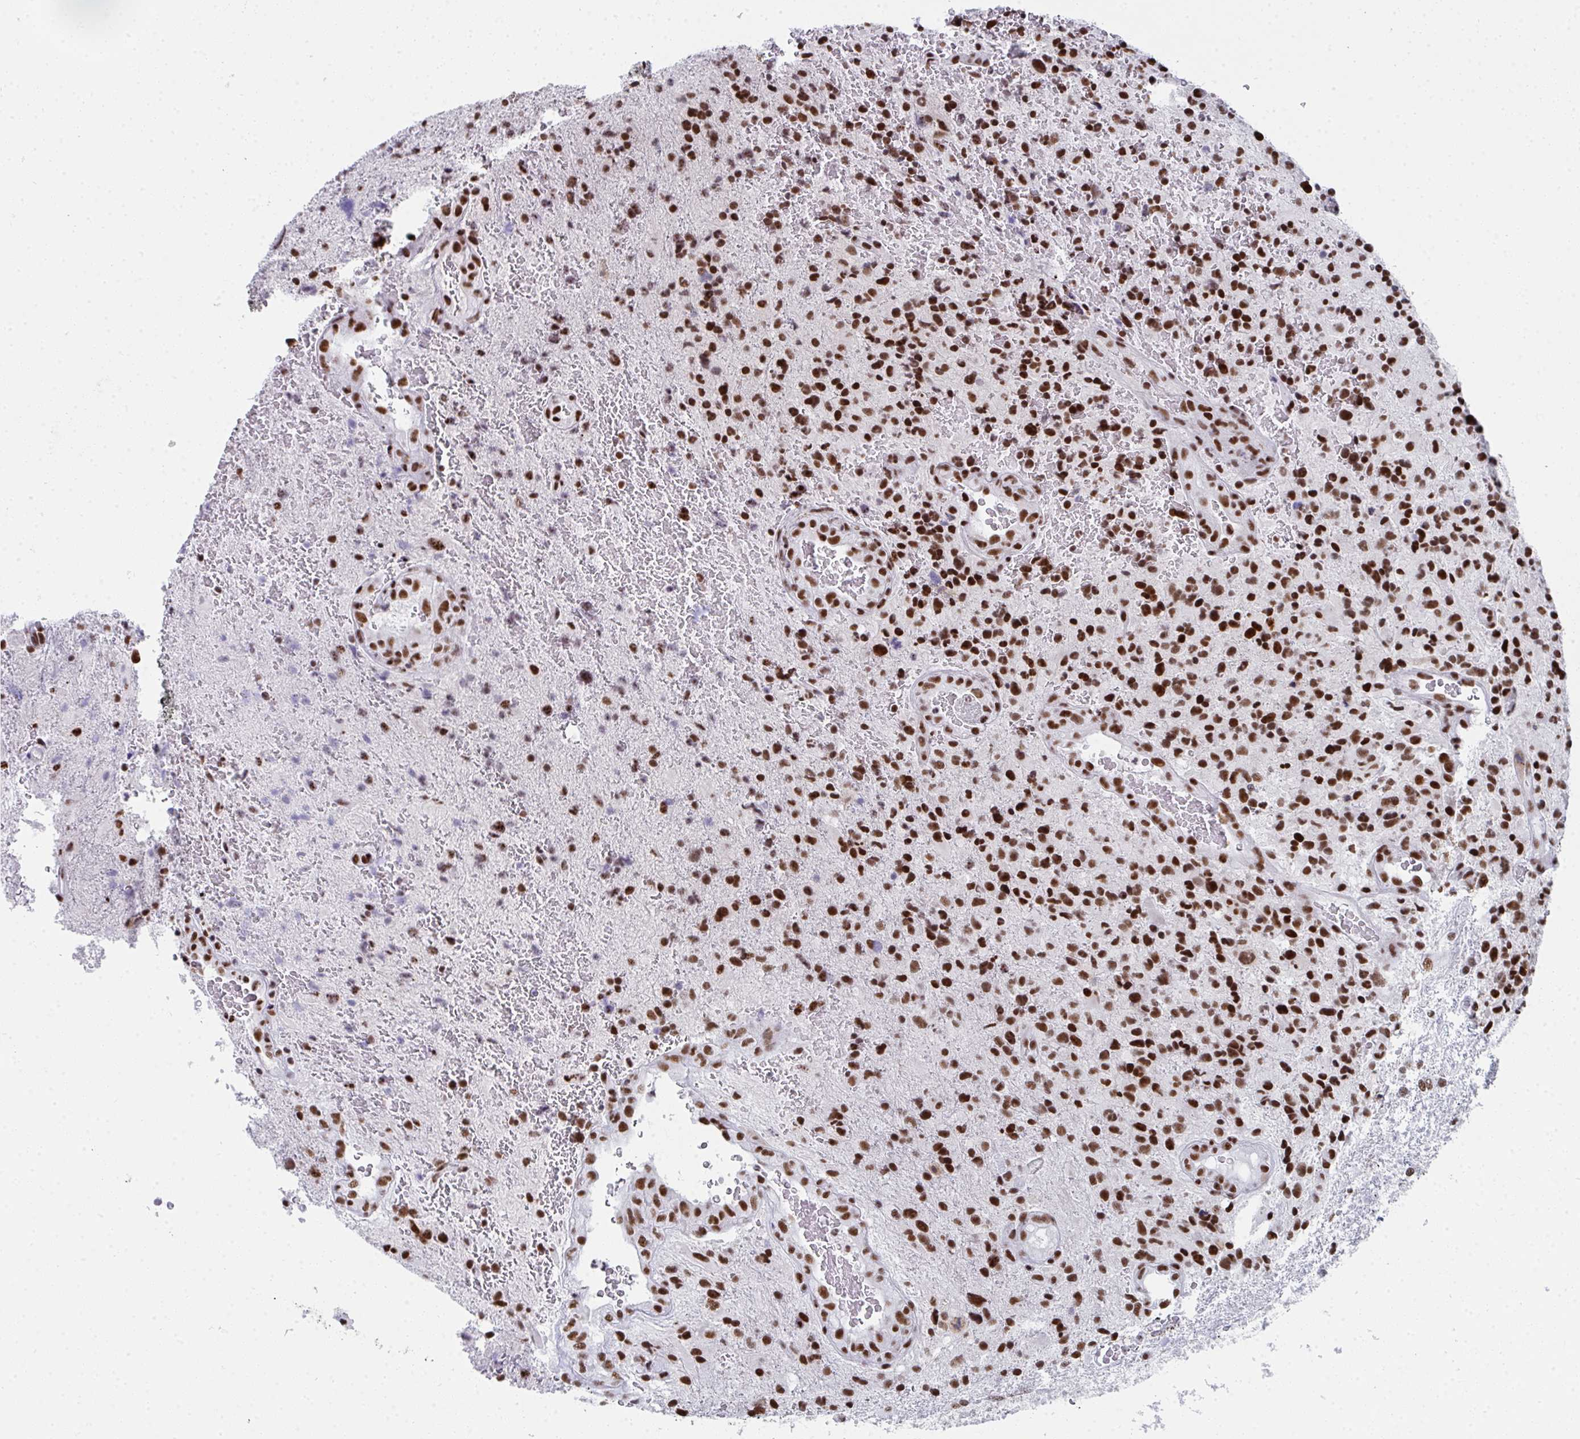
{"staining": {"intensity": "strong", "quantity": ">75%", "location": "nuclear"}, "tissue": "glioma", "cell_type": "Tumor cells", "image_type": "cancer", "snomed": [{"axis": "morphology", "description": "Glioma, malignant, High grade"}, {"axis": "topography", "description": "Brain"}], "caption": "Immunohistochemical staining of high-grade glioma (malignant) displays high levels of strong nuclear protein expression in approximately >75% of tumor cells.", "gene": "SNRNP70", "patient": {"sex": "male", "age": 53}}